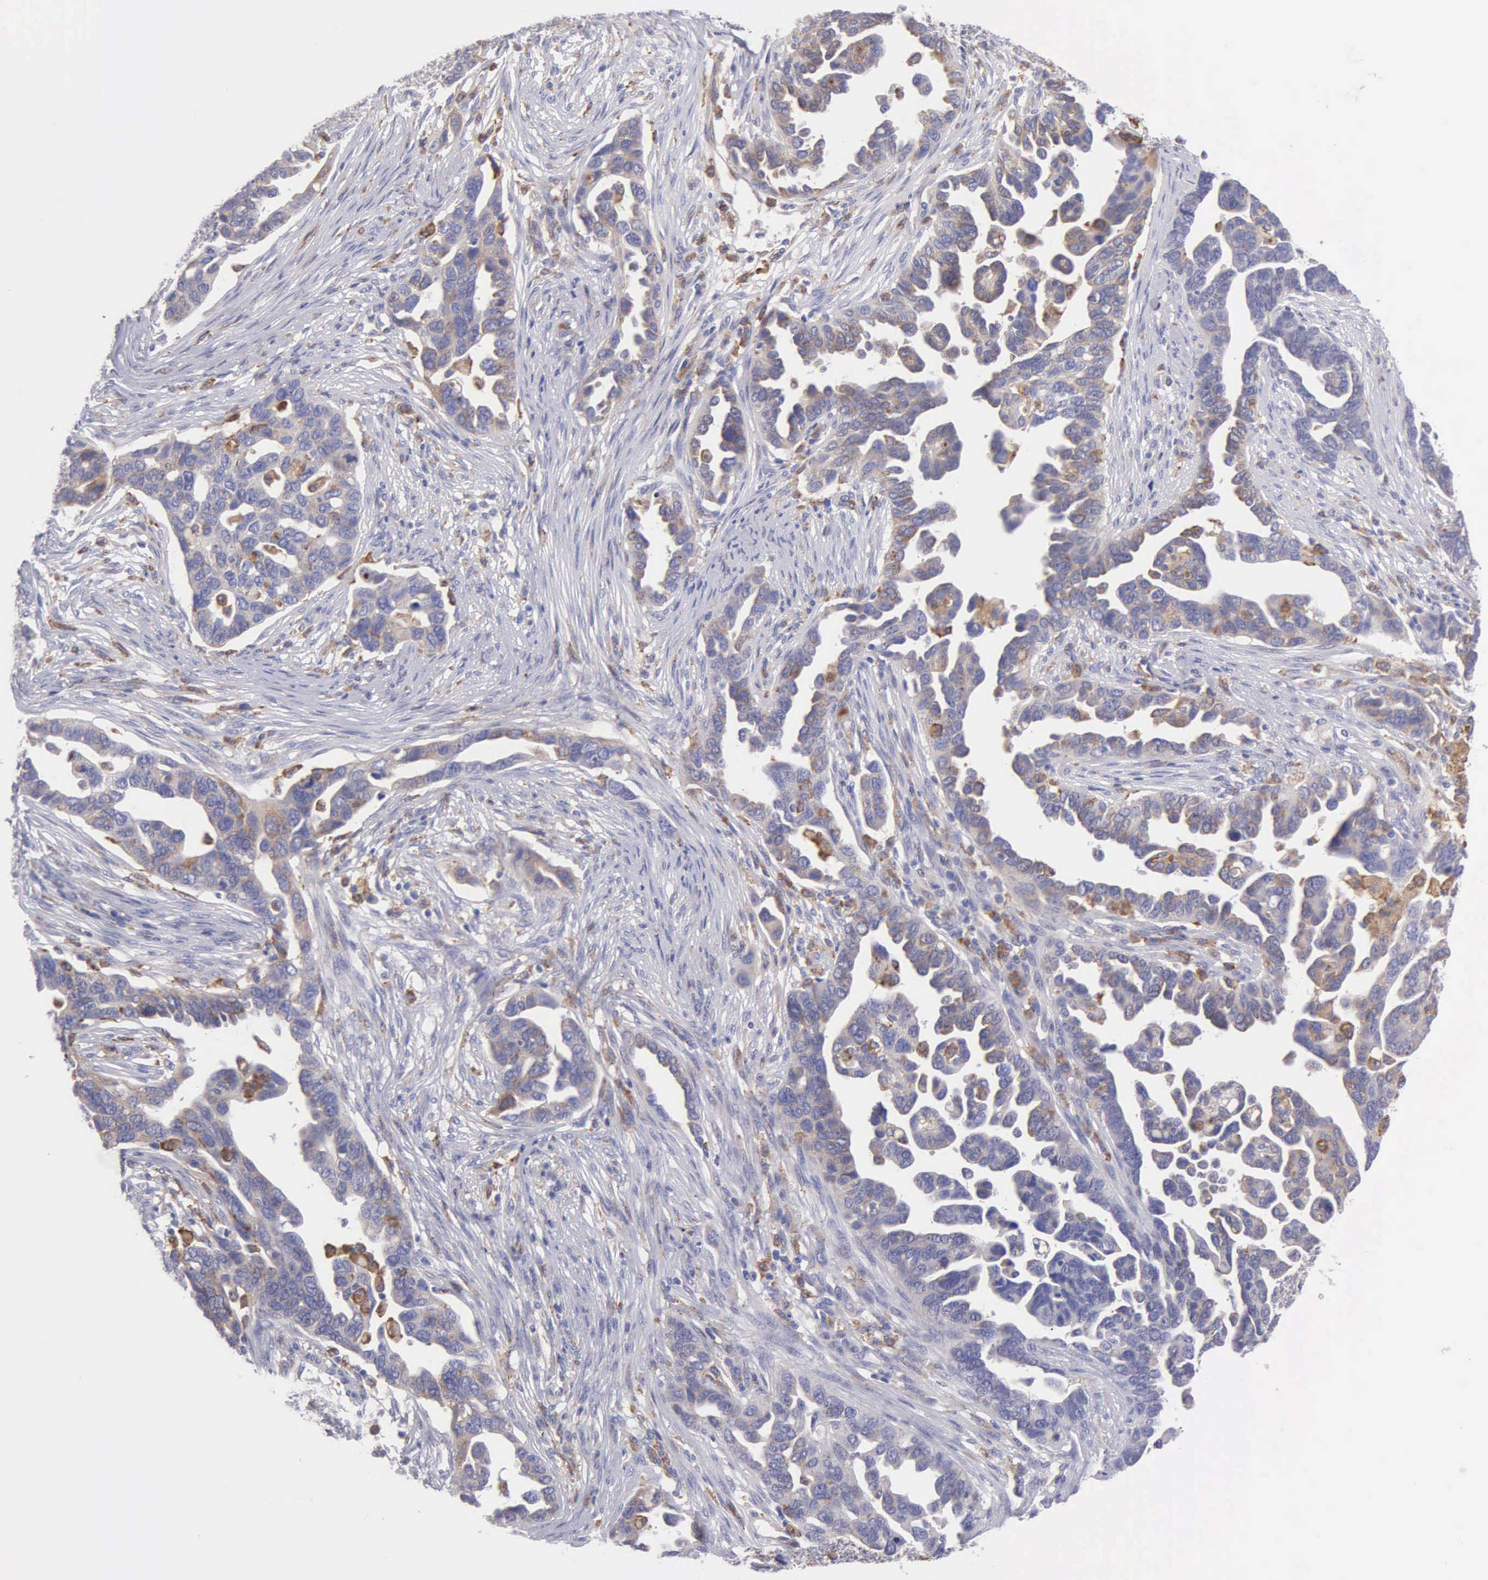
{"staining": {"intensity": "weak", "quantity": "<25%", "location": "cytoplasmic/membranous"}, "tissue": "ovarian cancer", "cell_type": "Tumor cells", "image_type": "cancer", "snomed": [{"axis": "morphology", "description": "Cystadenocarcinoma, serous, NOS"}, {"axis": "topography", "description": "Ovary"}], "caption": "The image shows no significant expression in tumor cells of ovarian cancer (serous cystadenocarcinoma).", "gene": "TYRP1", "patient": {"sex": "female", "age": 54}}